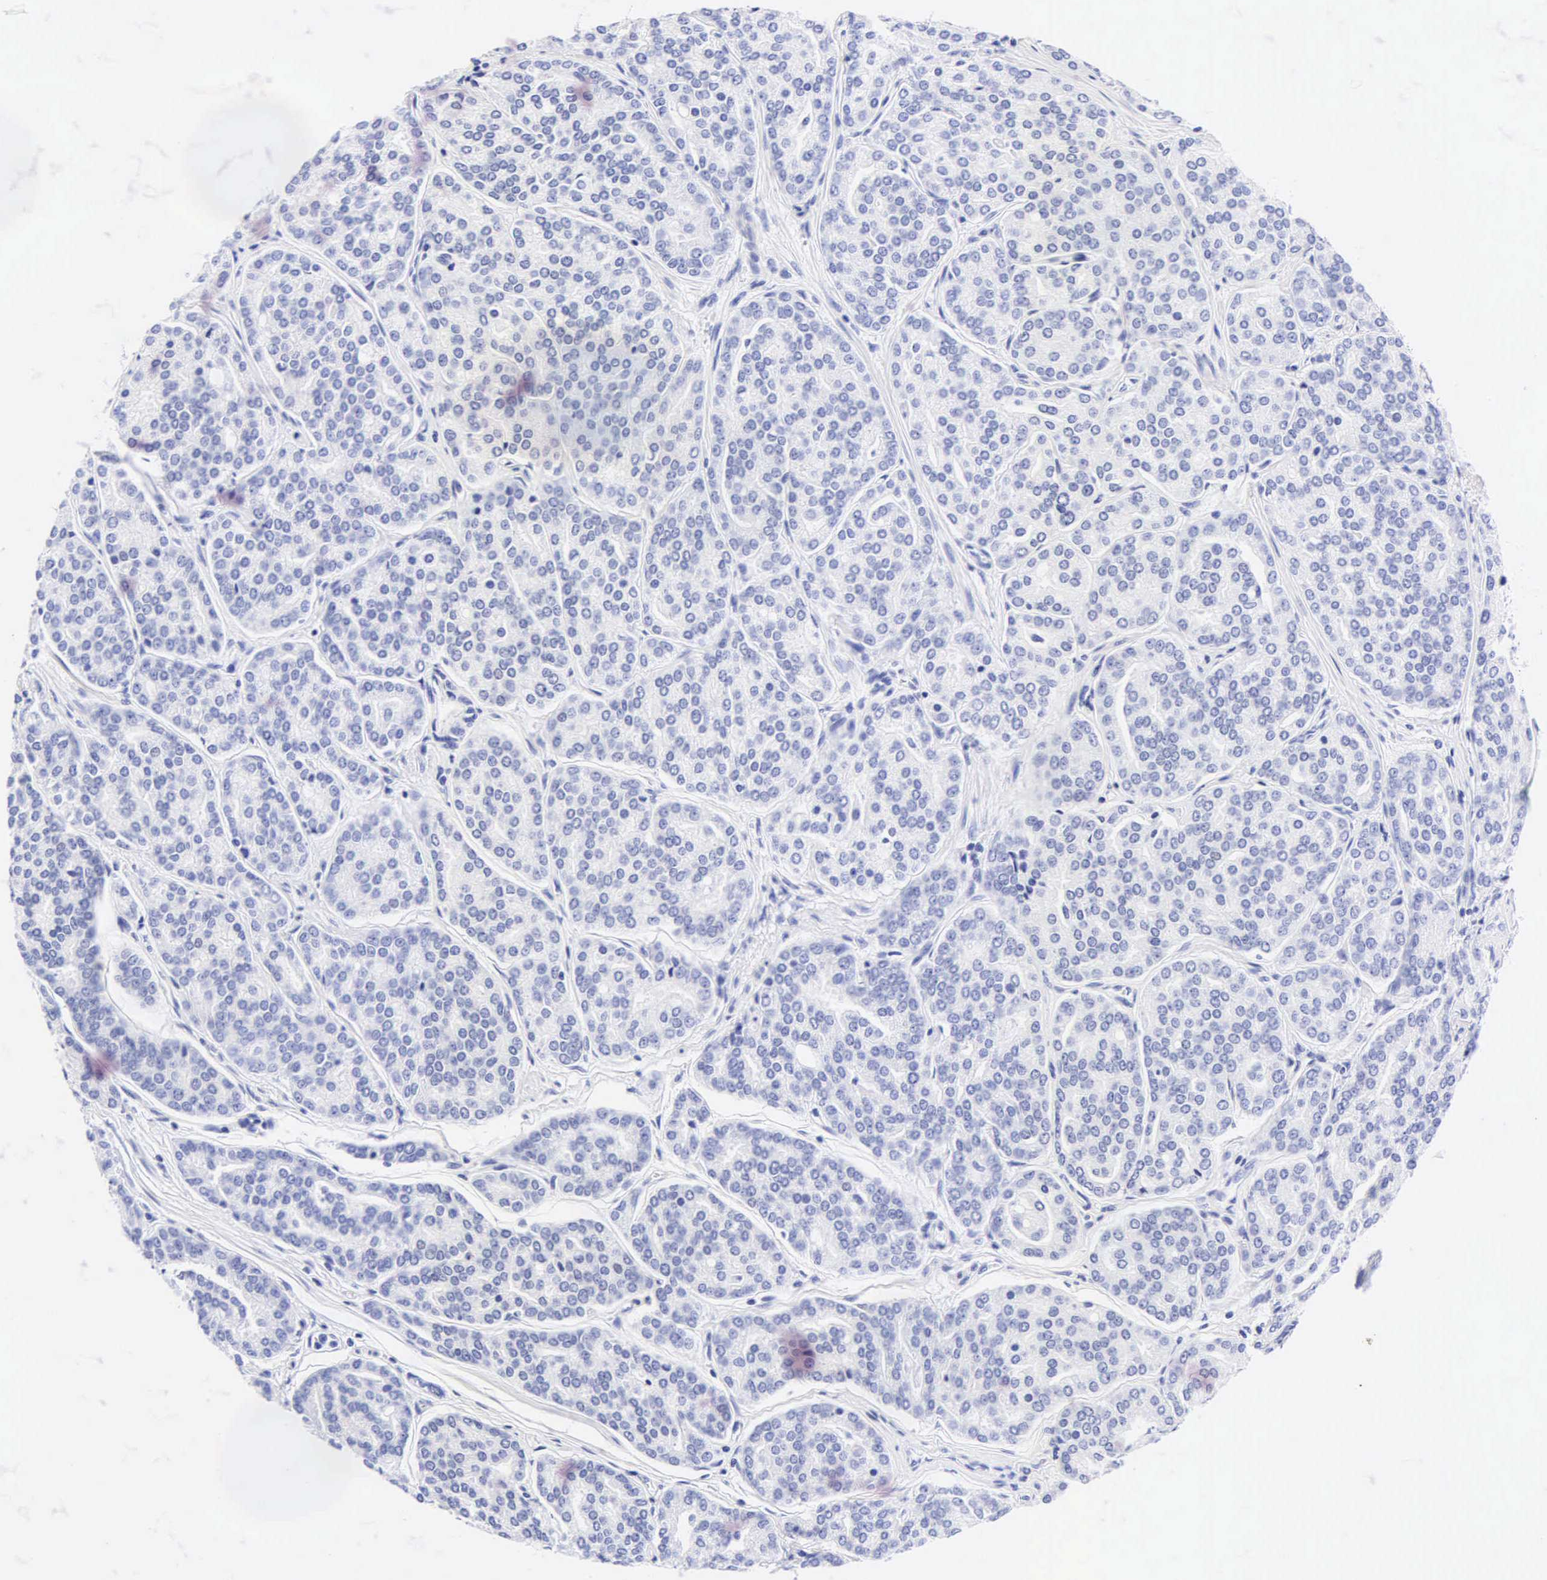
{"staining": {"intensity": "negative", "quantity": "none", "location": "none"}, "tissue": "prostate cancer", "cell_type": "Tumor cells", "image_type": "cancer", "snomed": [{"axis": "morphology", "description": "Adenocarcinoma, High grade"}, {"axis": "topography", "description": "Prostate"}], "caption": "A high-resolution micrograph shows IHC staining of adenocarcinoma (high-grade) (prostate), which shows no significant expression in tumor cells. (Stains: DAB (3,3'-diaminobenzidine) immunohistochemistry with hematoxylin counter stain, Microscopy: brightfield microscopy at high magnification).", "gene": "KRT20", "patient": {"sex": "male", "age": 64}}